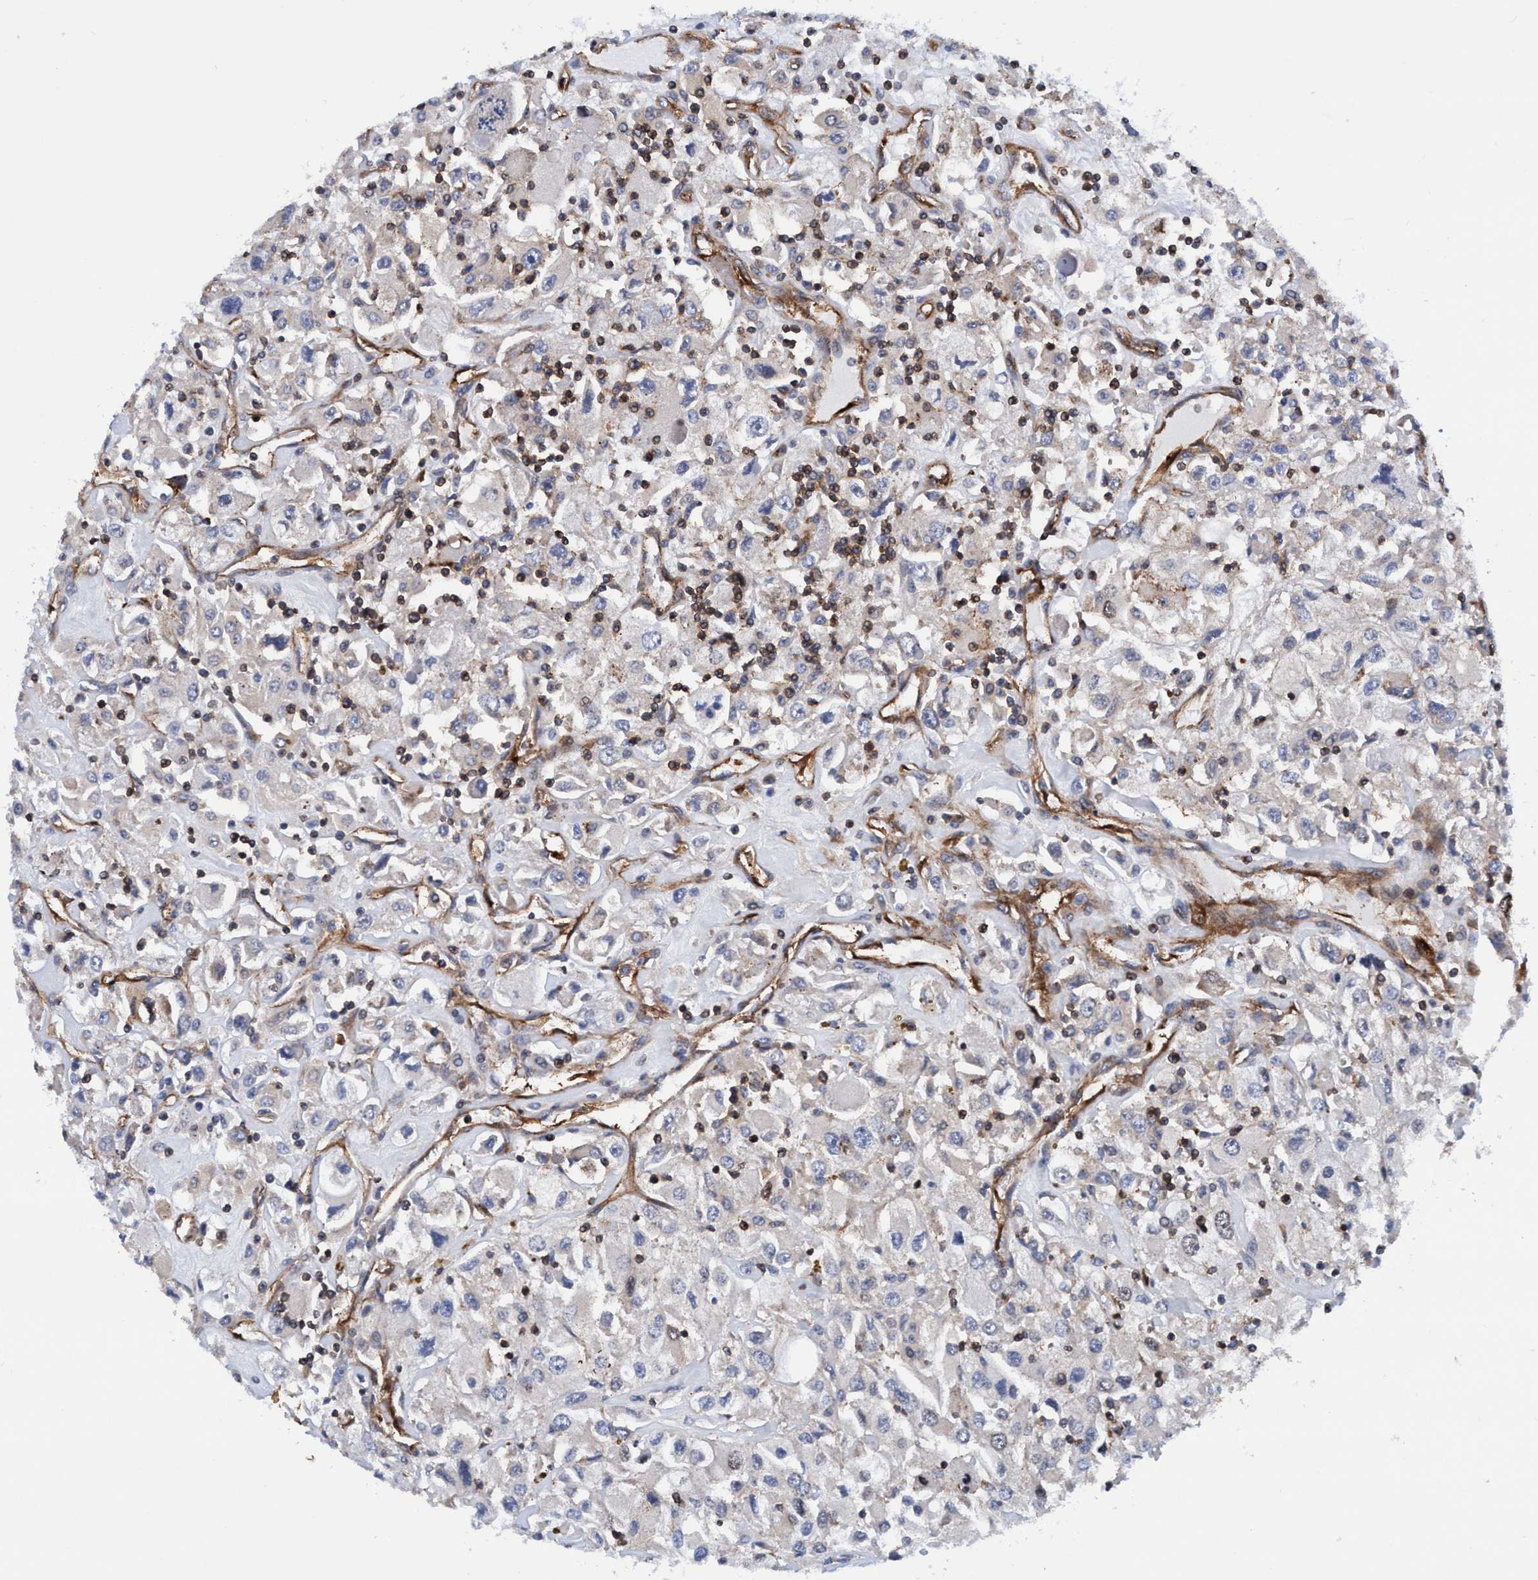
{"staining": {"intensity": "negative", "quantity": "none", "location": "none"}, "tissue": "renal cancer", "cell_type": "Tumor cells", "image_type": "cancer", "snomed": [{"axis": "morphology", "description": "Adenocarcinoma, NOS"}, {"axis": "topography", "description": "Kidney"}], "caption": "Immunohistochemical staining of renal adenocarcinoma reveals no significant expression in tumor cells. (DAB (3,3'-diaminobenzidine) IHC with hematoxylin counter stain).", "gene": "MCM3AP", "patient": {"sex": "female", "age": 52}}